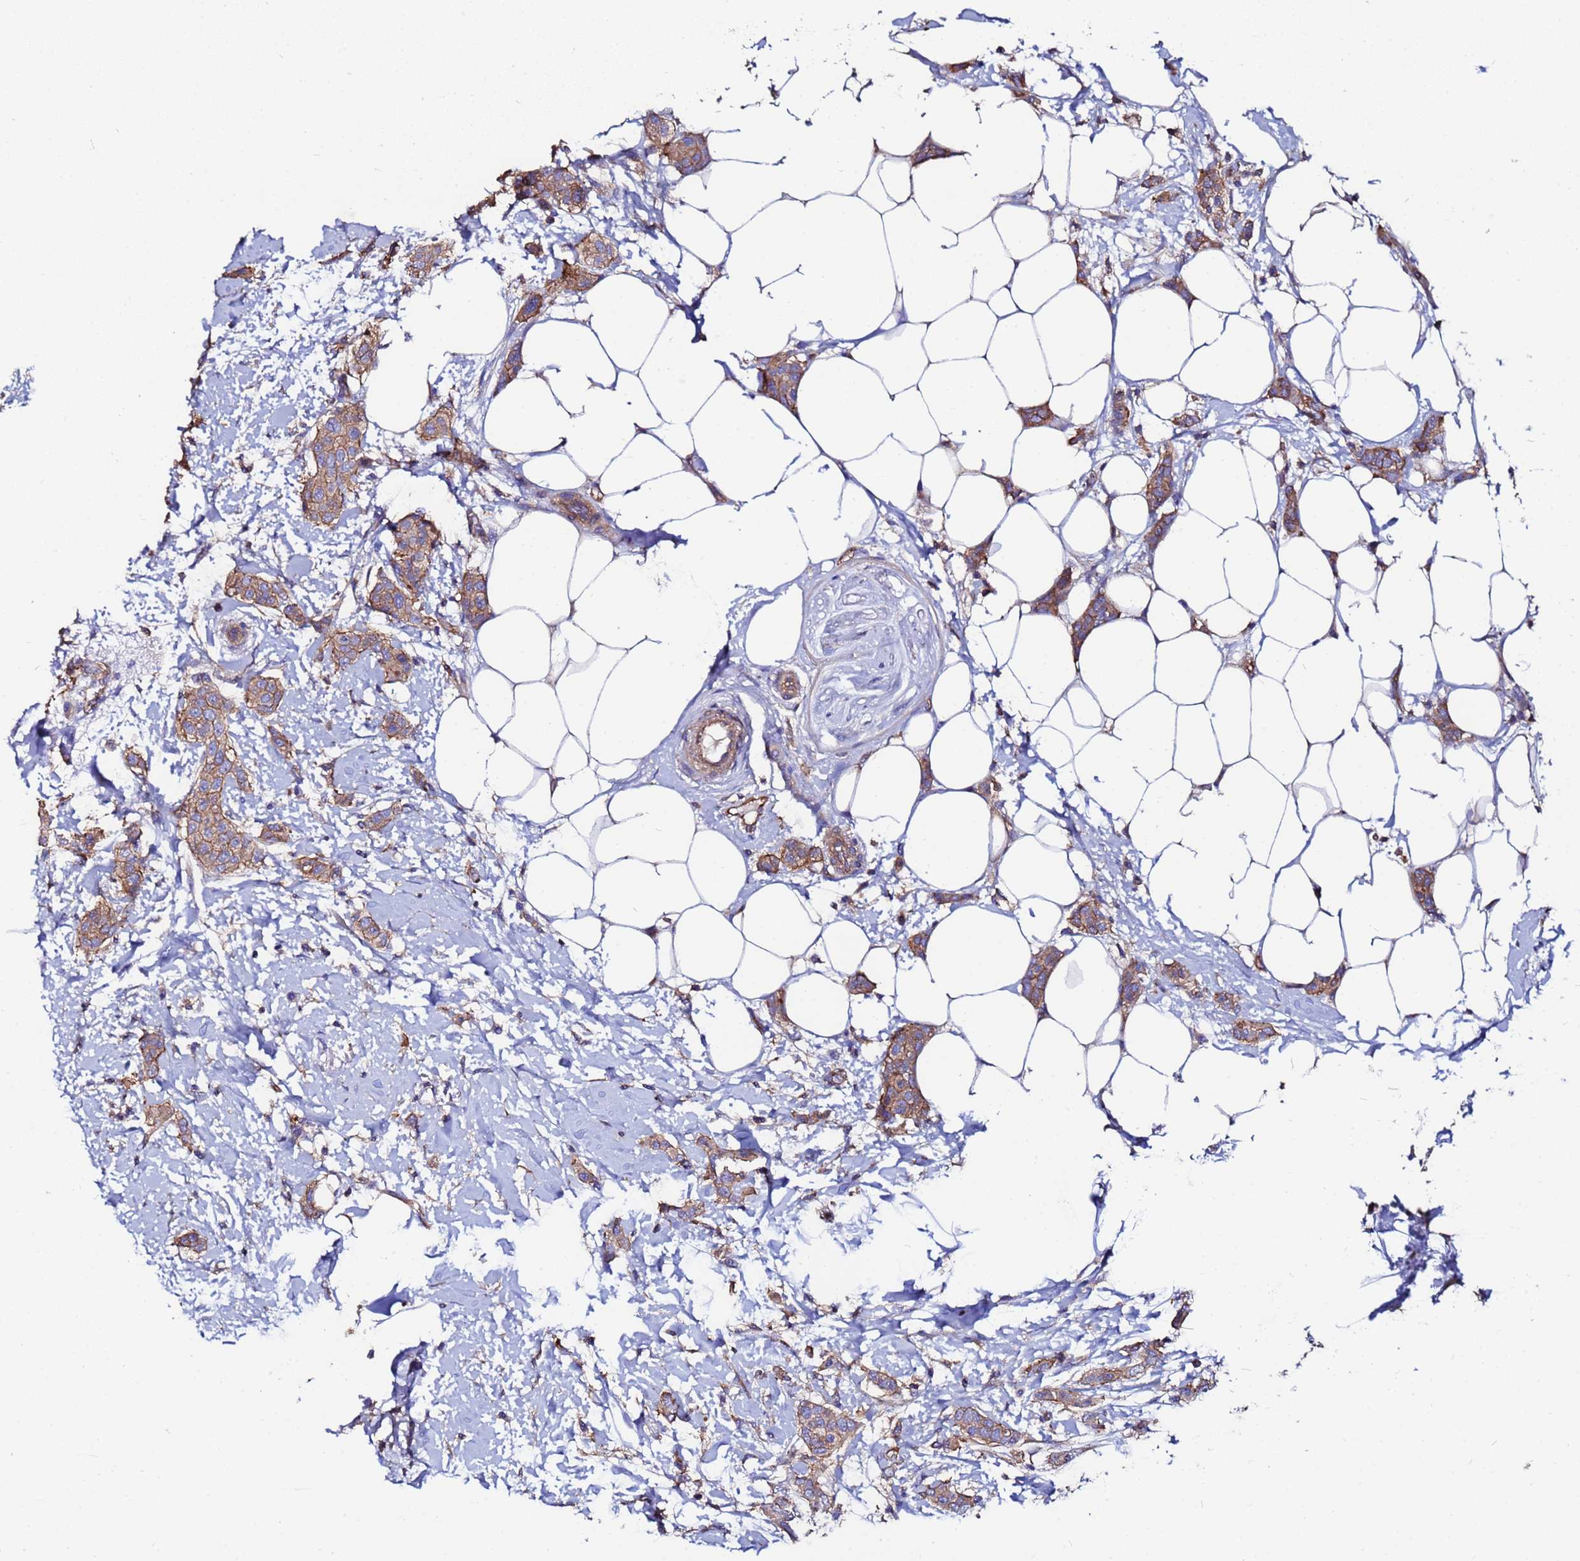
{"staining": {"intensity": "moderate", "quantity": ">75%", "location": "cytoplasmic/membranous"}, "tissue": "breast cancer", "cell_type": "Tumor cells", "image_type": "cancer", "snomed": [{"axis": "morphology", "description": "Duct carcinoma"}, {"axis": "topography", "description": "Breast"}], "caption": "This photomicrograph displays breast infiltrating ductal carcinoma stained with IHC to label a protein in brown. The cytoplasmic/membranous of tumor cells show moderate positivity for the protein. Nuclei are counter-stained blue.", "gene": "POTEE", "patient": {"sex": "female", "age": 72}}